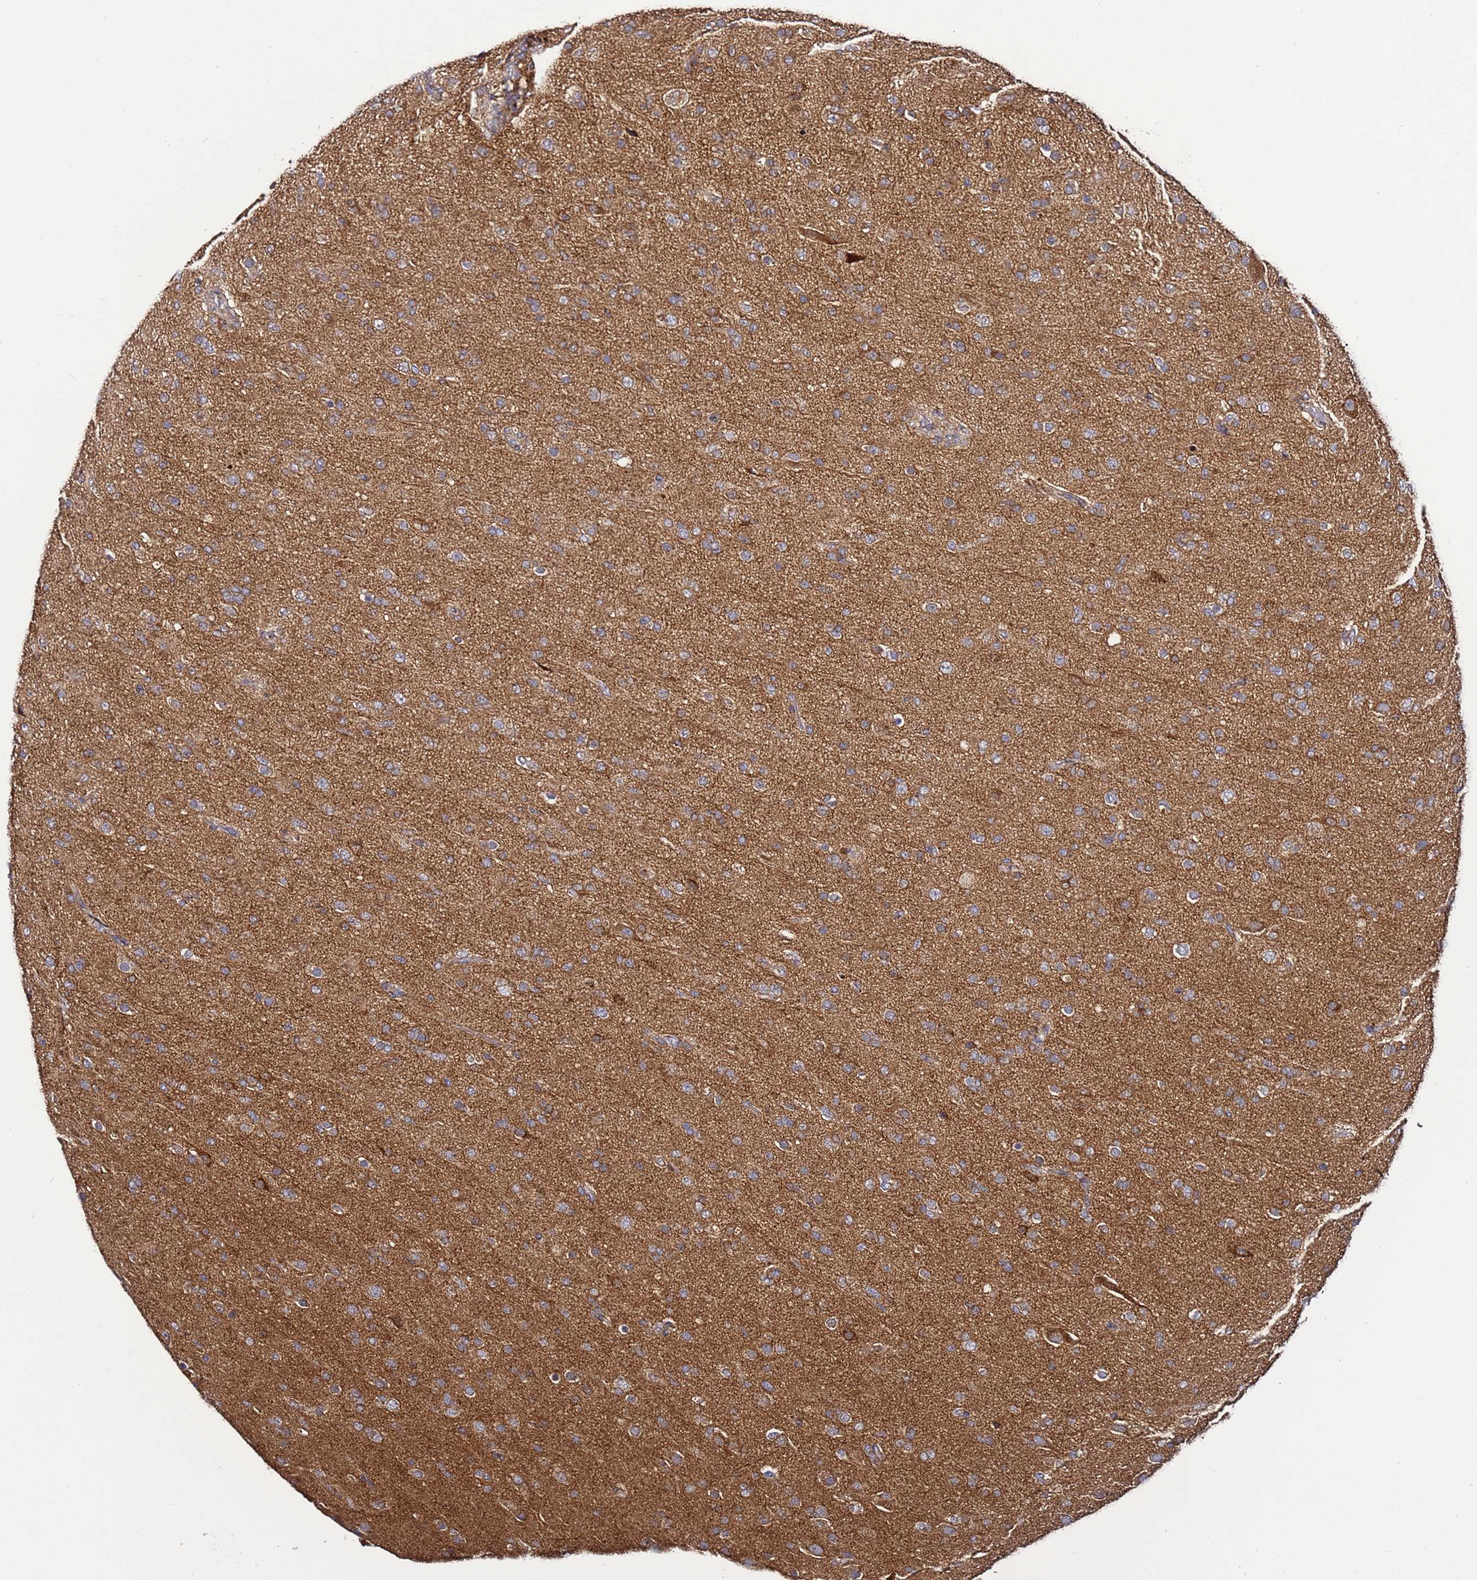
{"staining": {"intensity": "weak", "quantity": ">75%", "location": "cytoplasmic/membranous"}, "tissue": "glioma", "cell_type": "Tumor cells", "image_type": "cancer", "snomed": [{"axis": "morphology", "description": "Glioma, malignant, Low grade"}, {"axis": "topography", "description": "Brain"}], "caption": "Weak cytoplasmic/membranous protein positivity is appreciated in approximately >75% of tumor cells in glioma. (brown staining indicates protein expression, while blue staining denotes nuclei).", "gene": "TMEM176B", "patient": {"sex": "male", "age": 65}}